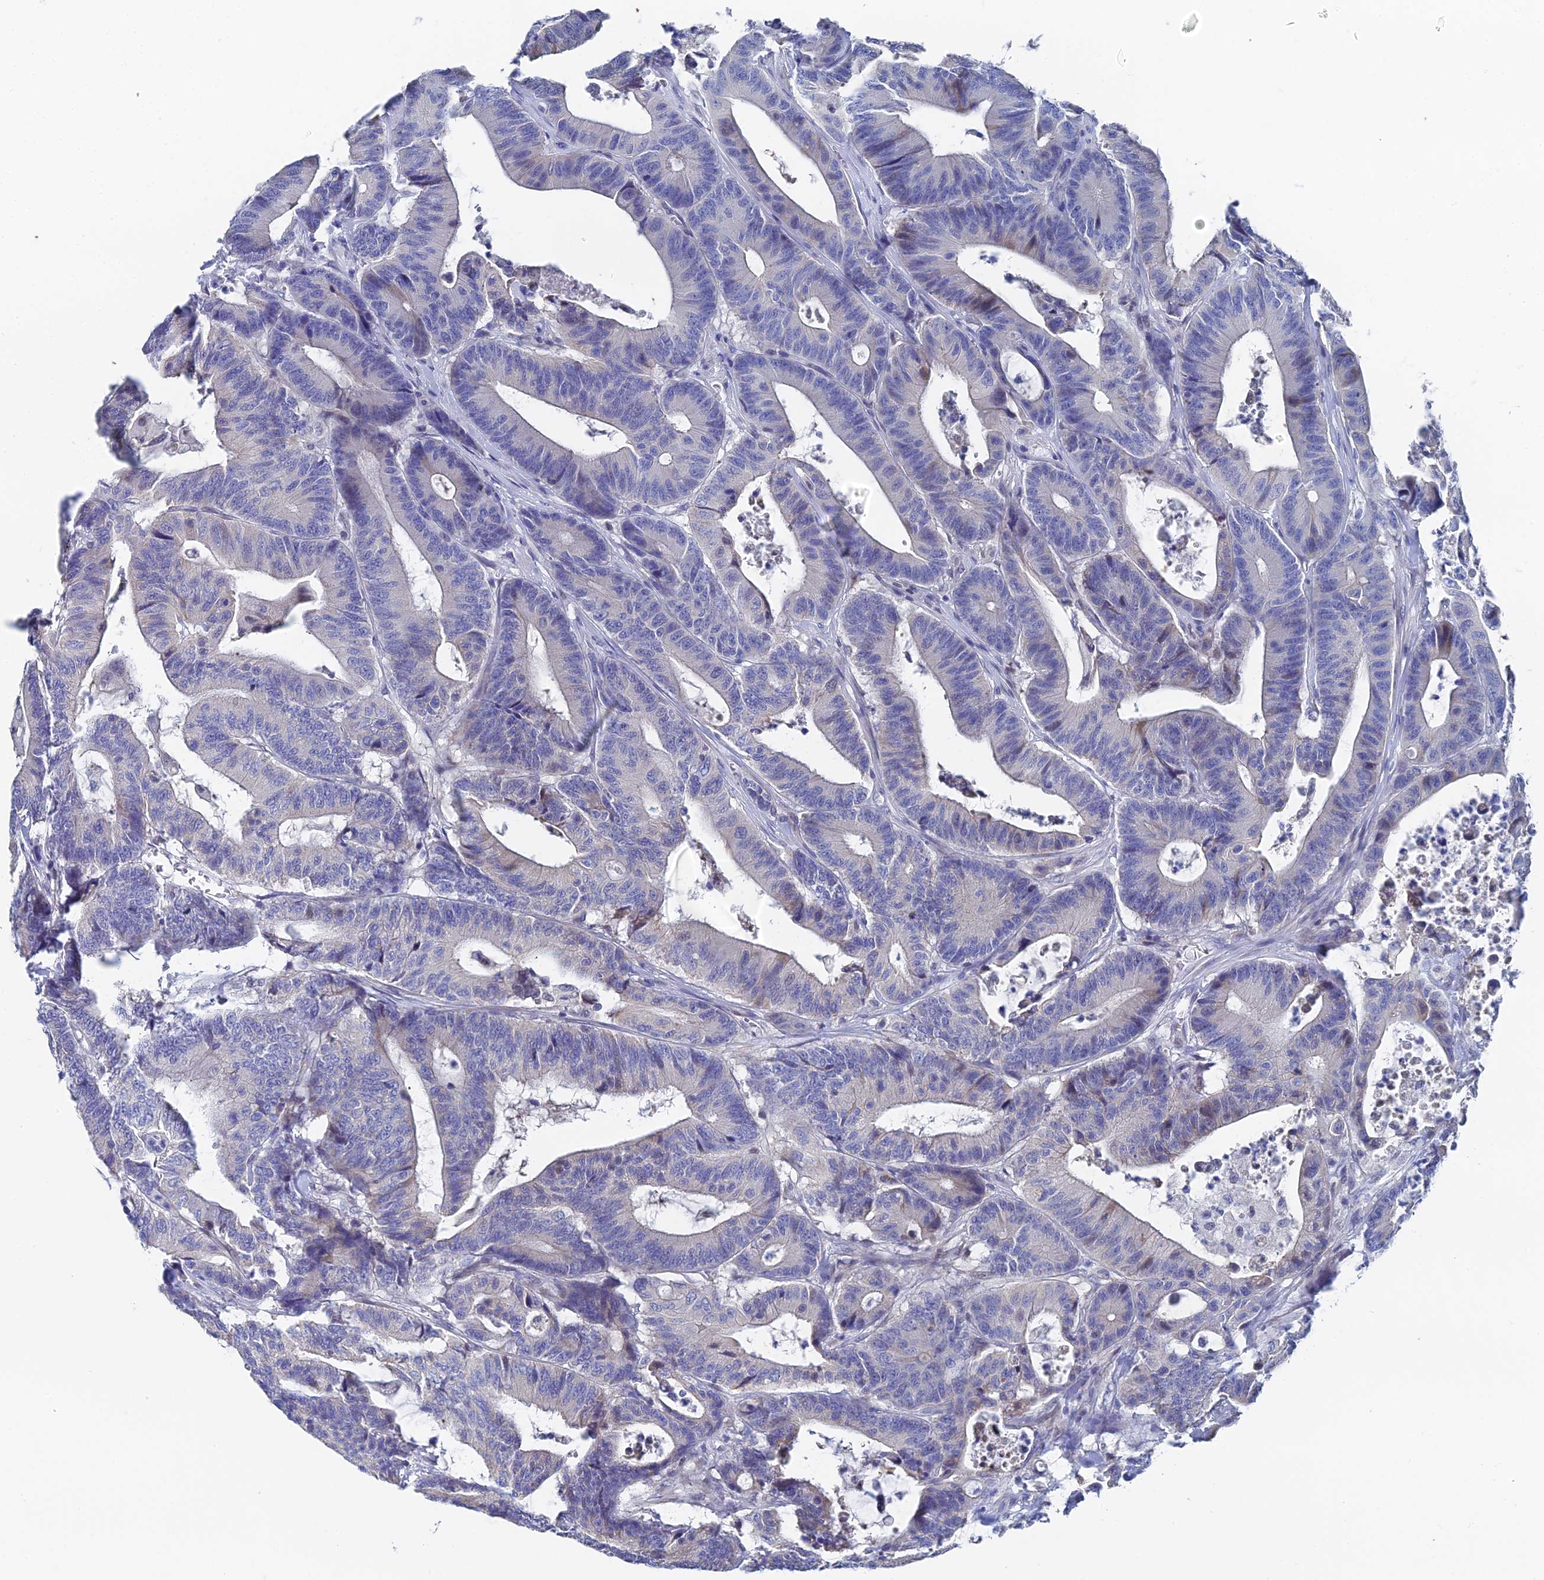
{"staining": {"intensity": "weak", "quantity": "<25%", "location": "cytoplasmic/membranous"}, "tissue": "colorectal cancer", "cell_type": "Tumor cells", "image_type": "cancer", "snomed": [{"axis": "morphology", "description": "Adenocarcinoma, NOS"}, {"axis": "topography", "description": "Colon"}], "caption": "Protein analysis of colorectal cancer displays no significant positivity in tumor cells.", "gene": "OCM", "patient": {"sex": "female", "age": 84}}